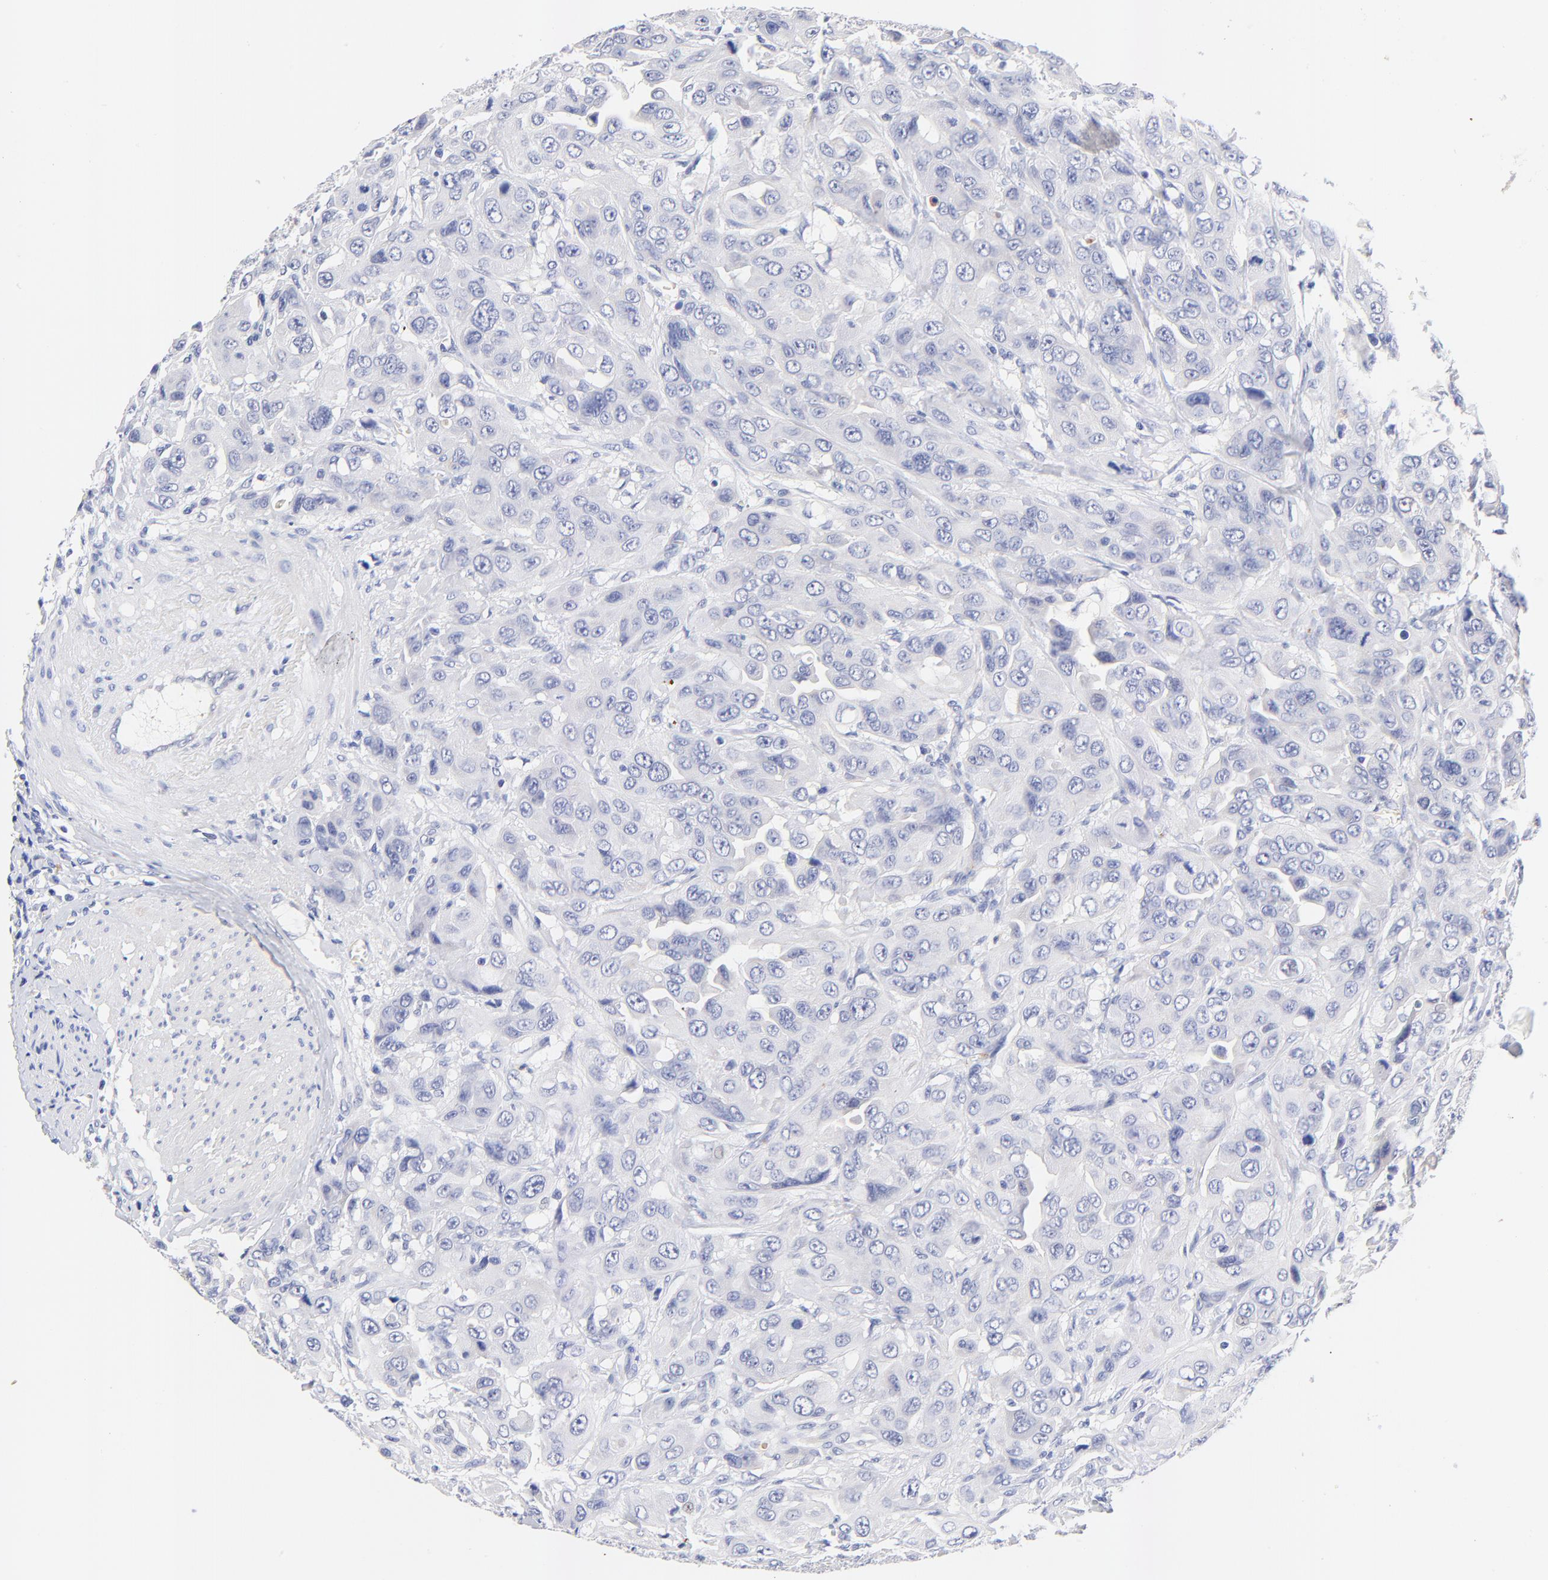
{"staining": {"intensity": "negative", "quantity": "none", "location": "none"}, "tissue": "urothelial cancer", "cell_type": "Tumor cells", "image_type": "cancer", "snomed": [{"axis": "morphology", "description": "Urothelial carcinoma, High grade"}, {"axis": "topography", "description": "Urinary bladder"}], "caption": "DAB immunohistochemical staining of high-grade urothelial carcinoma exhibits no significant positivity in tumor cells.", "gene": "FAM117B", "patient": {"sex": "male", "age": 73}}